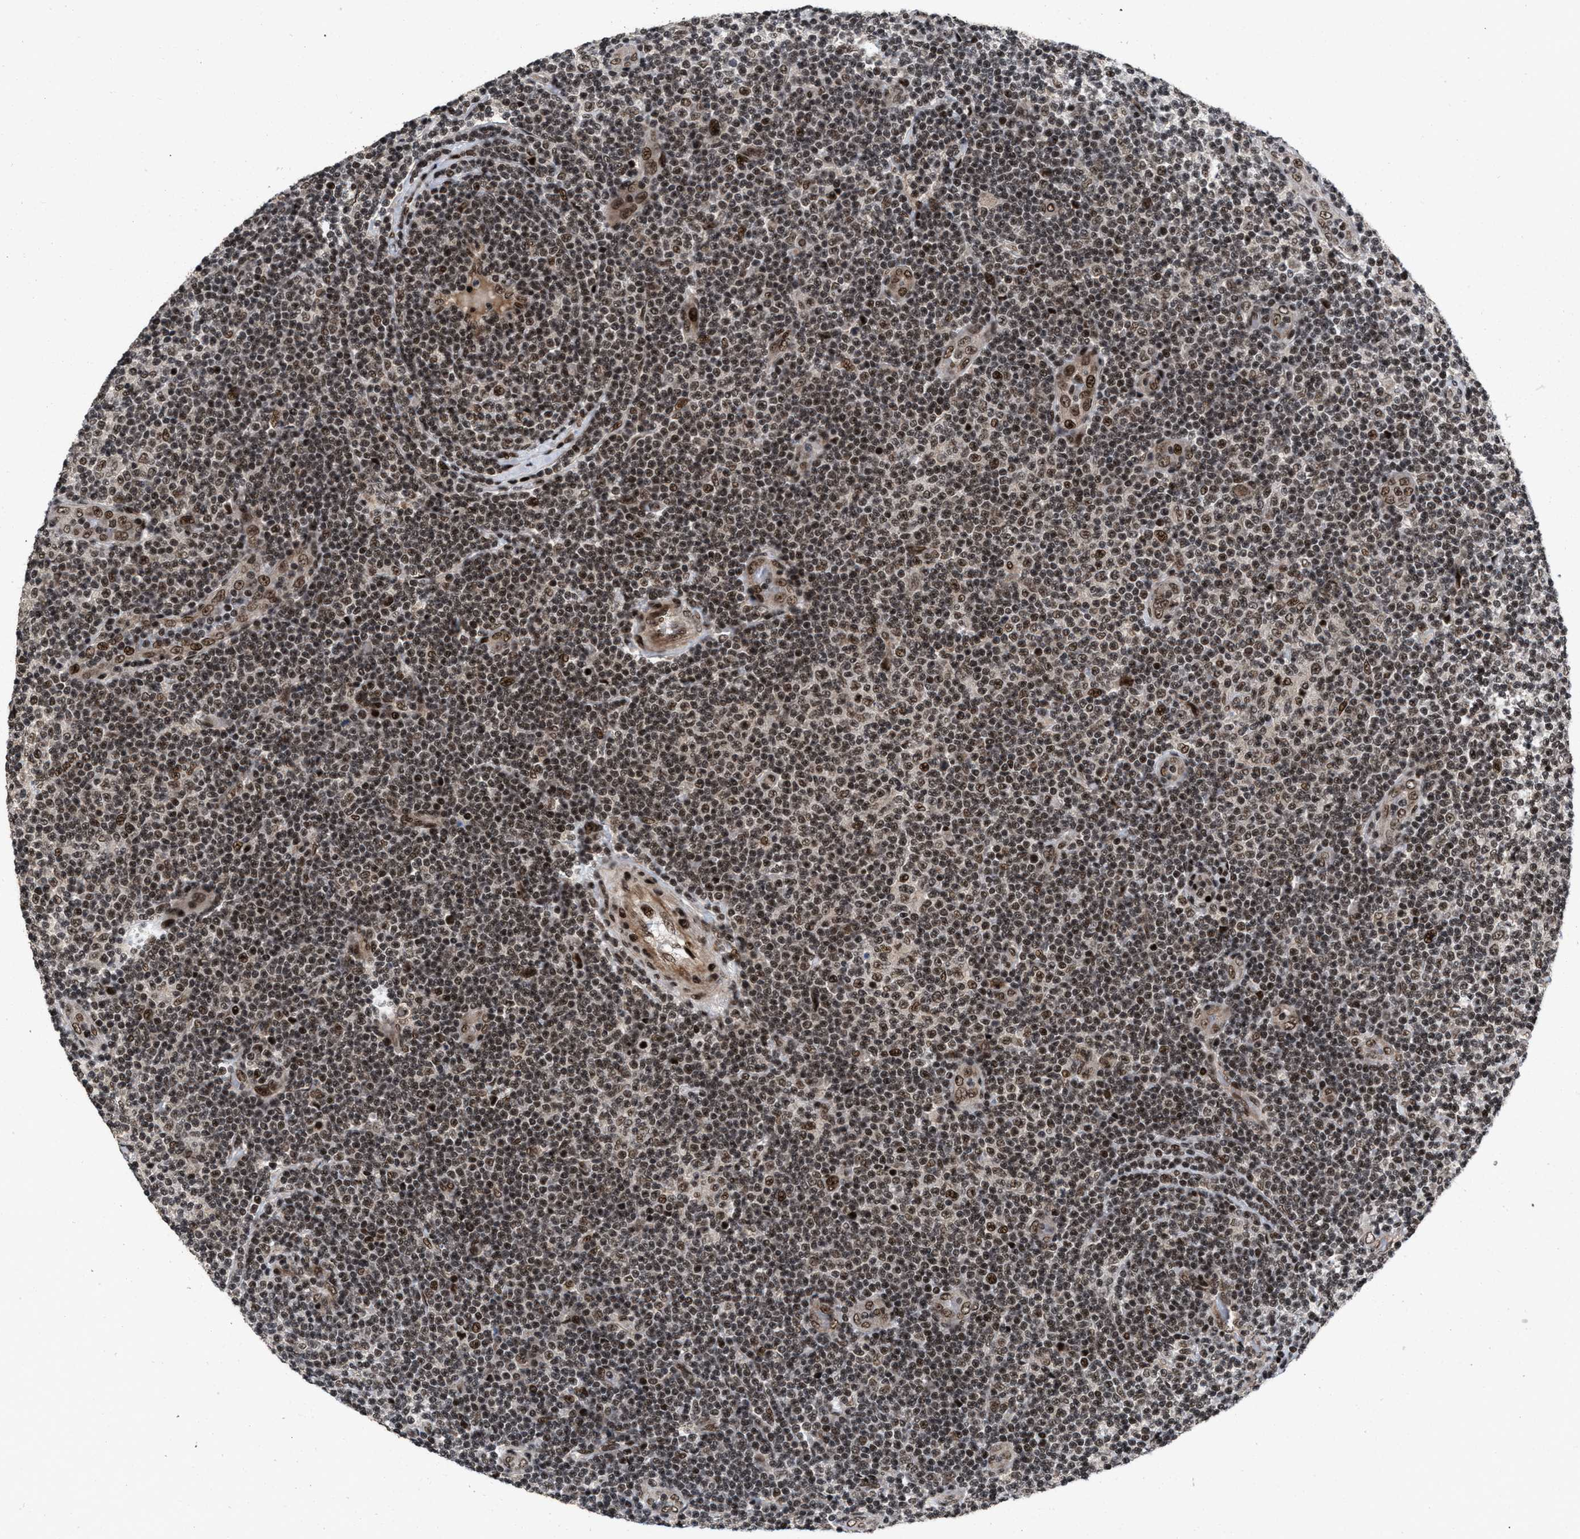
{"staining": {"intensity": "moderate", "quantity": ">75%", "location": "nuclear"}, "tissue": "lymphoma", "cell_type": "Tumor cells", "image_type": "cancer", "snomed": [{"axis": "morphology", "description": "Malignant lymphoma, non-Hodgkin's type, Low grade"}, {"axis": "topography", "description": "Lymph node"}], "caption": "Moderate nuclear staining is identified in about >75% of tumor cells in low-grade malignant lymphoma, non-Hodgkin's type.", "gene": "WIZ", "patient": {"sex": "male", "age": 83}}